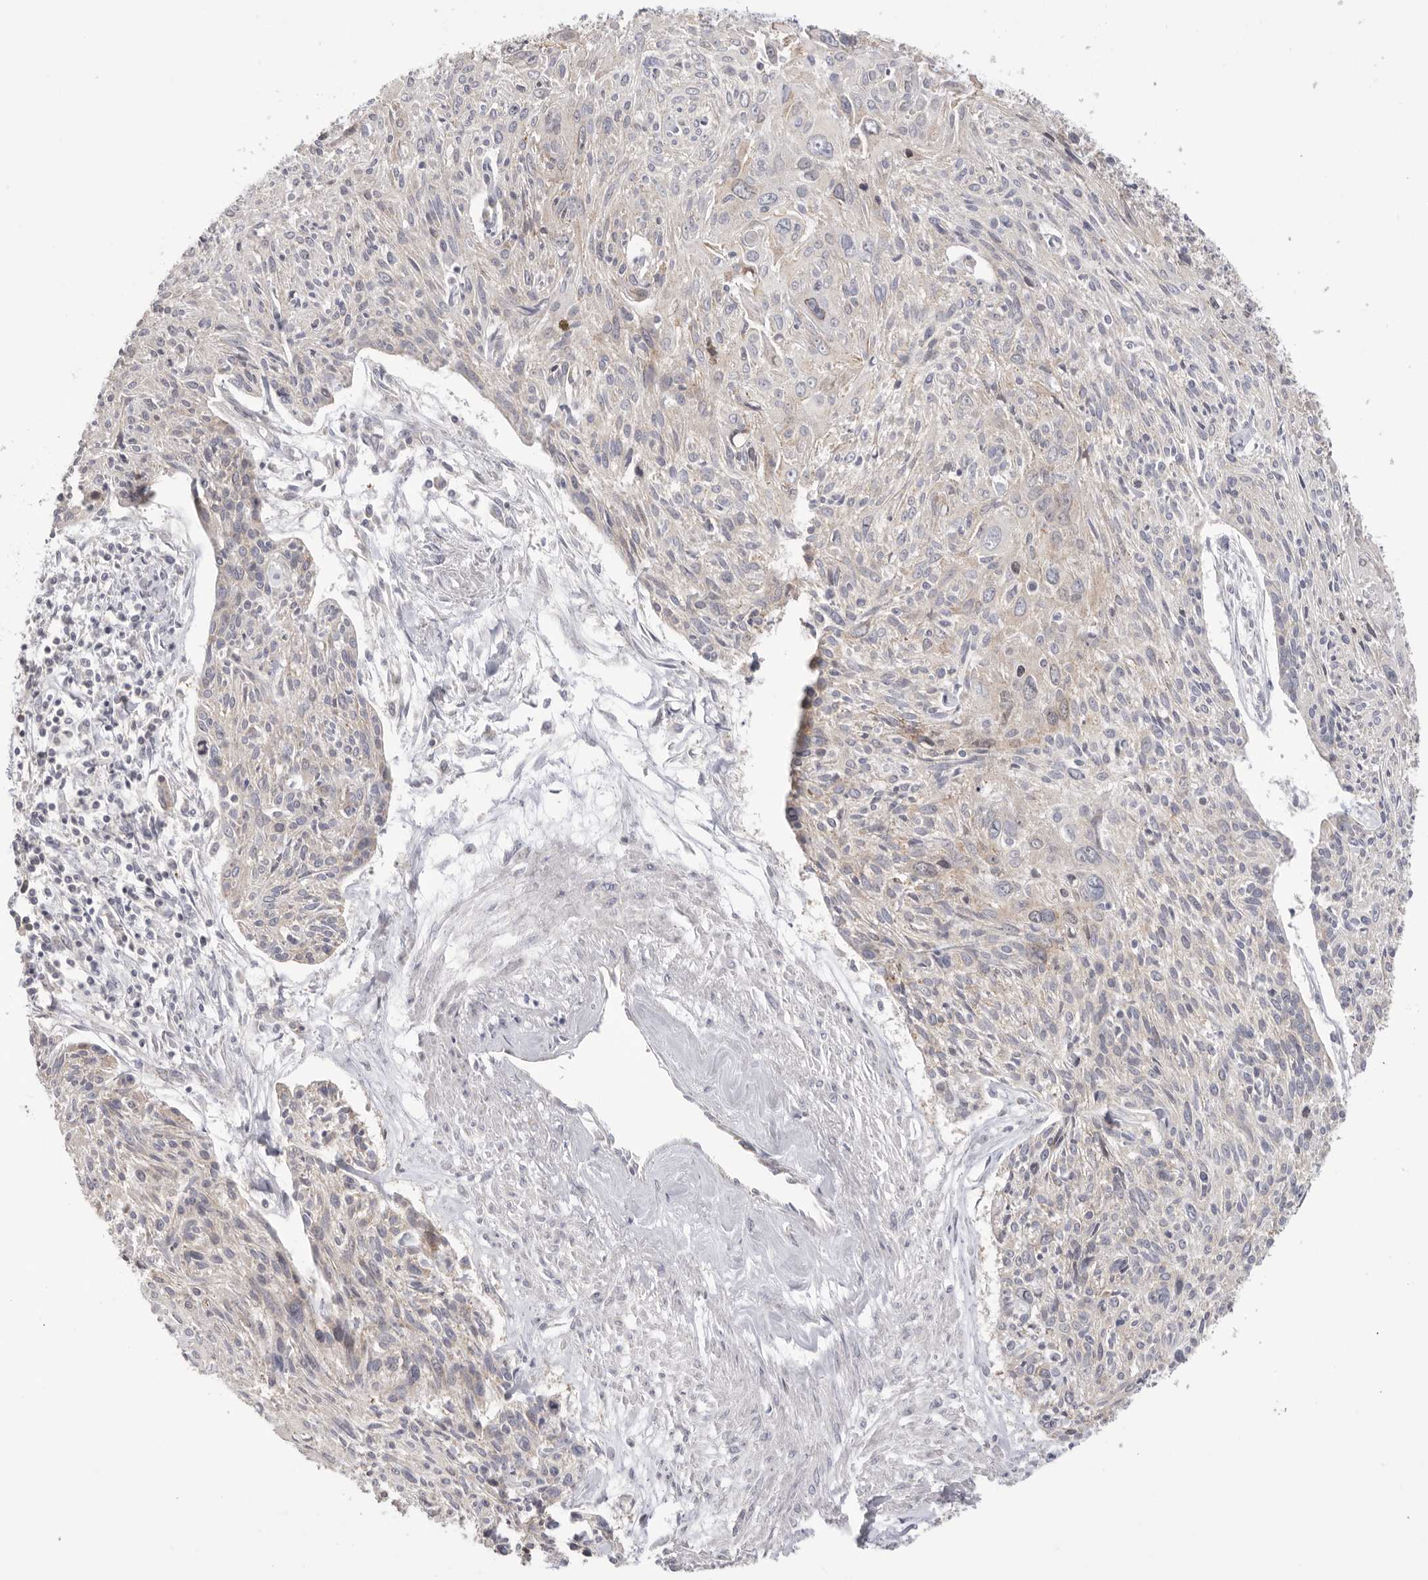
{"staining": {"intensity": "negative", "quantity": "none", "location": "none"}, "tissue": "cervical cancer", "cell_type": "Tumor cells", "image_type": "cancer", "snomed": [{"axis": "morphology", "description": "Squamous cell carcinoma, NOS"}, {"axis": "topography", "description": "Cervix"}], "caption": "This is a micrograph of immunohistochemistry staining of cervical cancer (squamous cell carcinoma), which shows no expression in tumor cells. (DAB IHC, high magnification).", "gene": "SERBP1", "patient": {"sex": "female", "age": 51}}